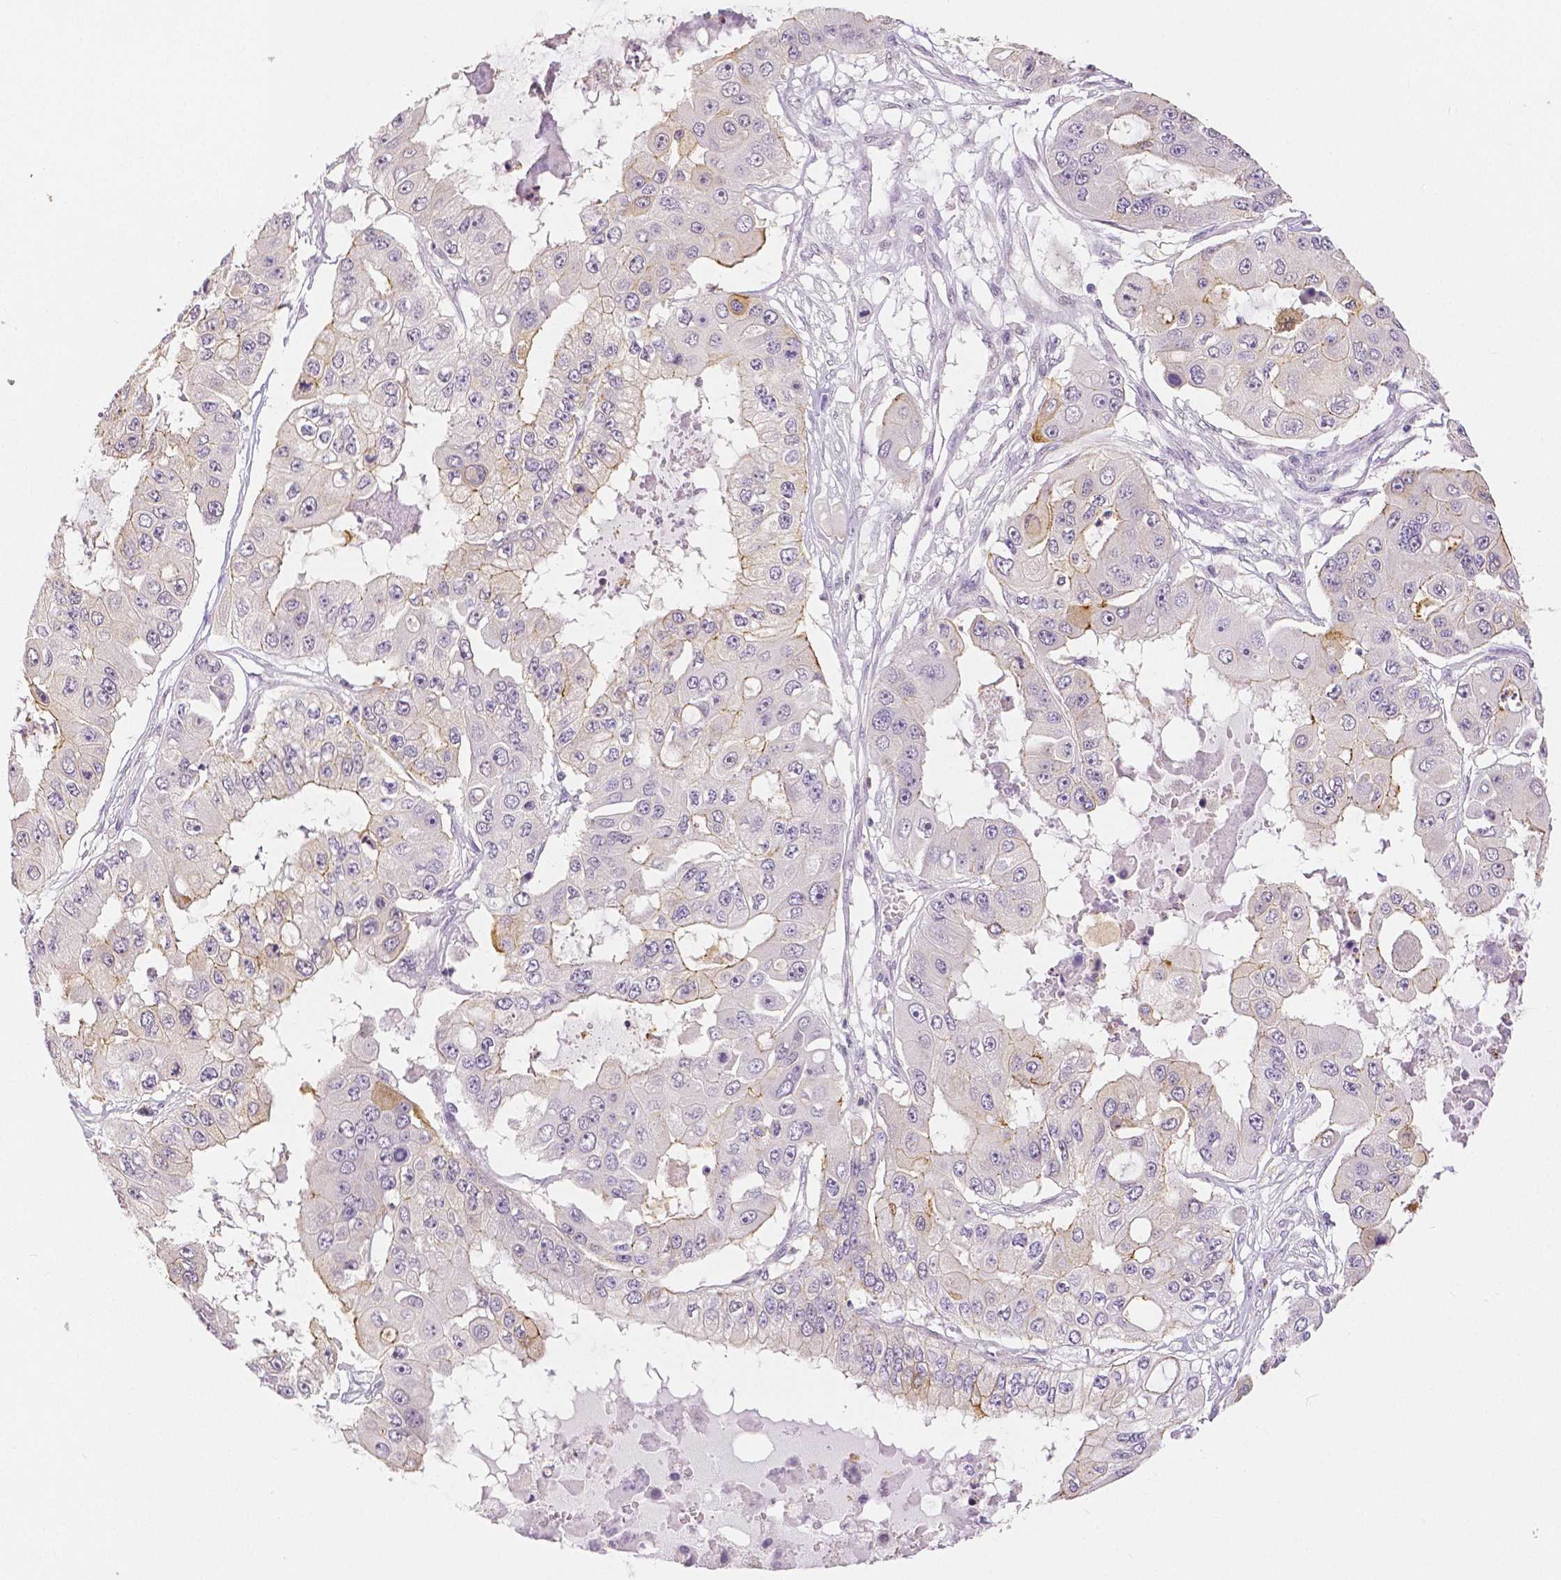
{"staining": {"intensity": "weak", "quantity": "<25%", "location": "cytoplasmic/membranous"}, "tissue": "ovarian cancer", "cell_type": "Tumor cells", "image_type": "cancer", "snomed": [{"axis": "morphology", "description": "Cystadenocarcinoma, serous, NOS"}, {"axis": "topography", "description": "Ovary"}], "caption": "A micrograph of serous cystadenocarcinoma (ovarian) stained for a protein displays no brown staining in tumor cells.", "gene": "OCLN", "patient": {"sex": "female", "age": 56}}